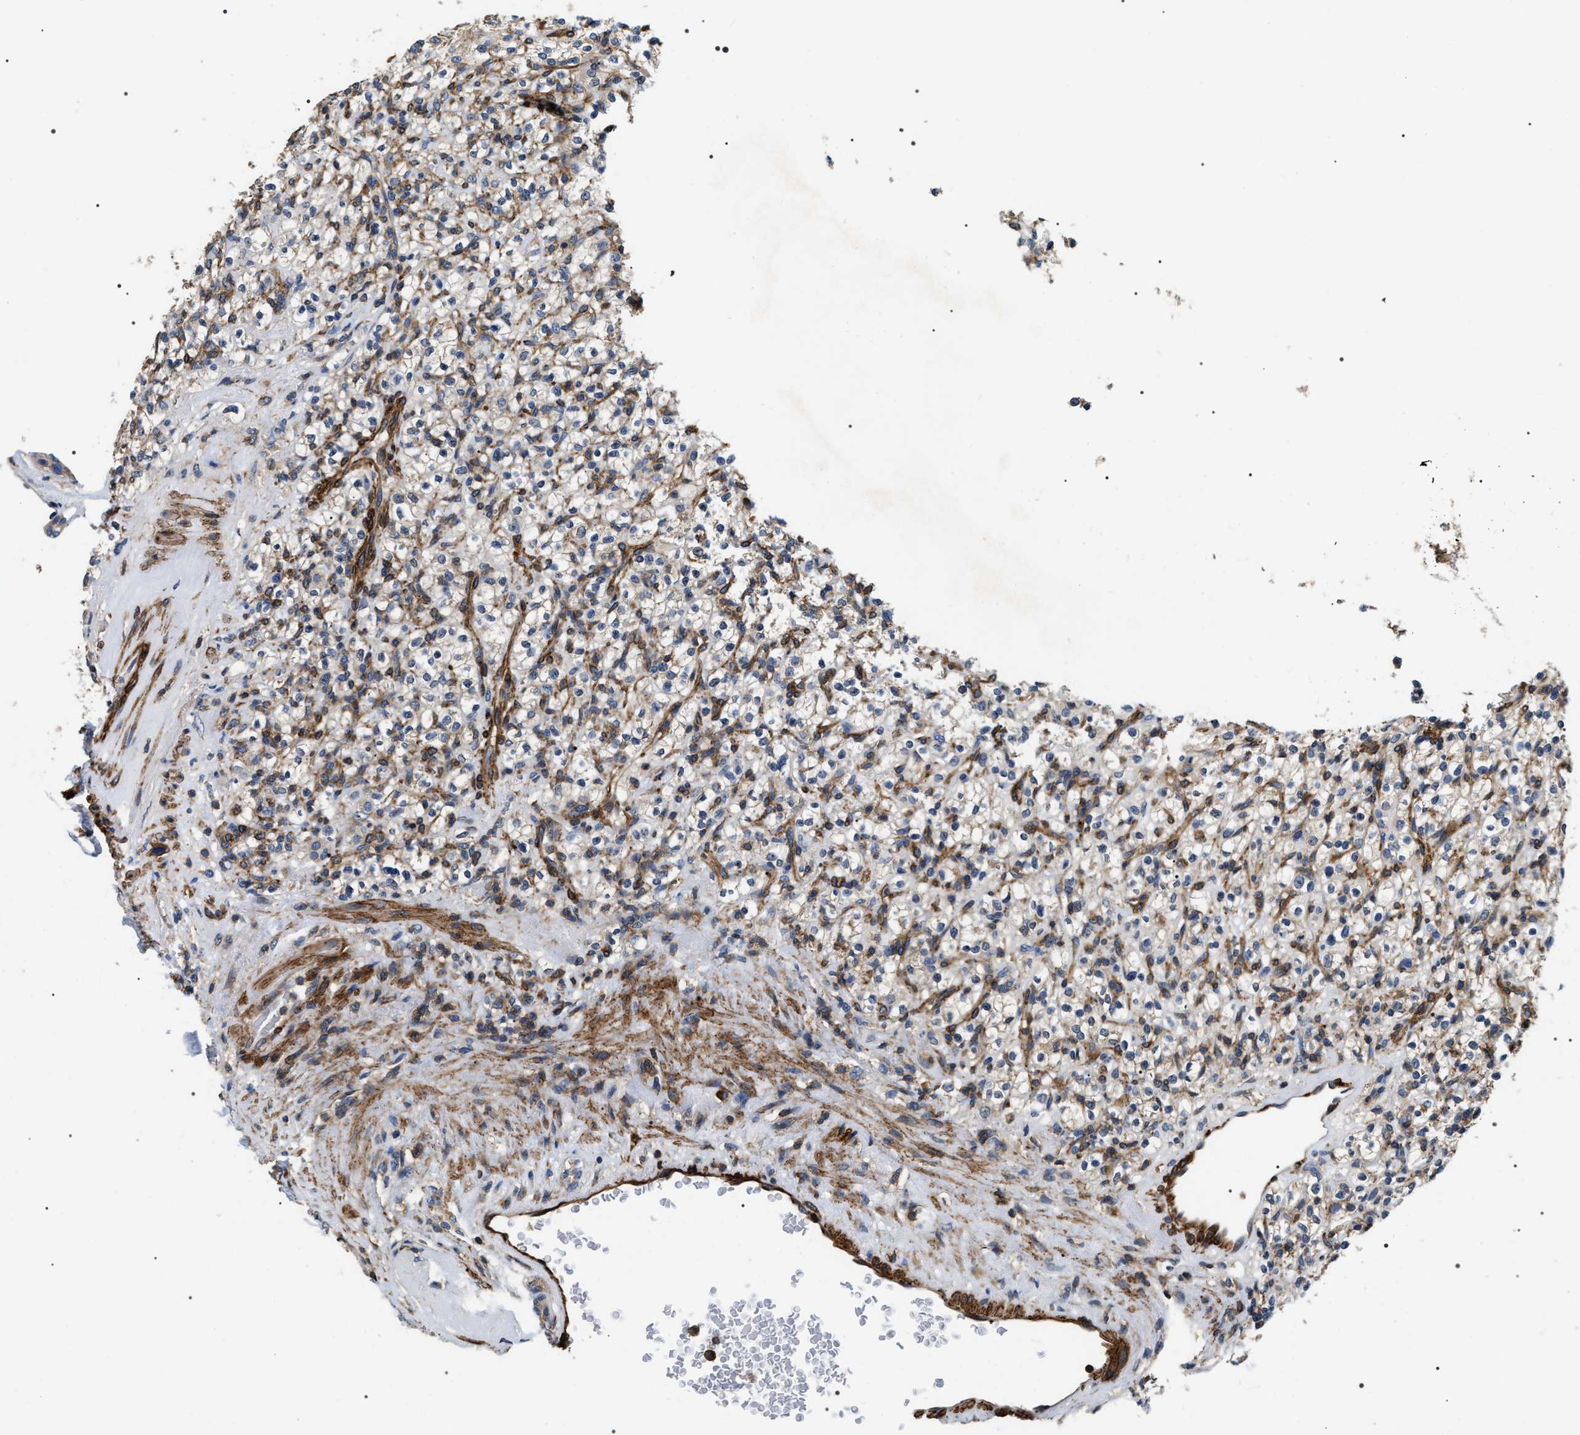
{"staining": {"intensity": "weak", "quantity": ">75%", "location": "cytoplasmic/membranous"}, "tissue": "renal cancer", "cell_type": "Tumor cells", "image_type": "cancer", "snomed": [{"axis": "morphology", "description": "Normal tissue, NOS"}, {"axis": "morphology", "description": "Adenocarcinoma, NOS"}, {"axis": "topography", "description": "Kidney"}], "caption": "The histopathology image reveals a brown stain indicating the presence of a protein in the cytoplasmic/membranous of tumor cells in renal cancer.", "gene": "ZC3HAV1L", "patient": {"sex": "female", "age": 72}}